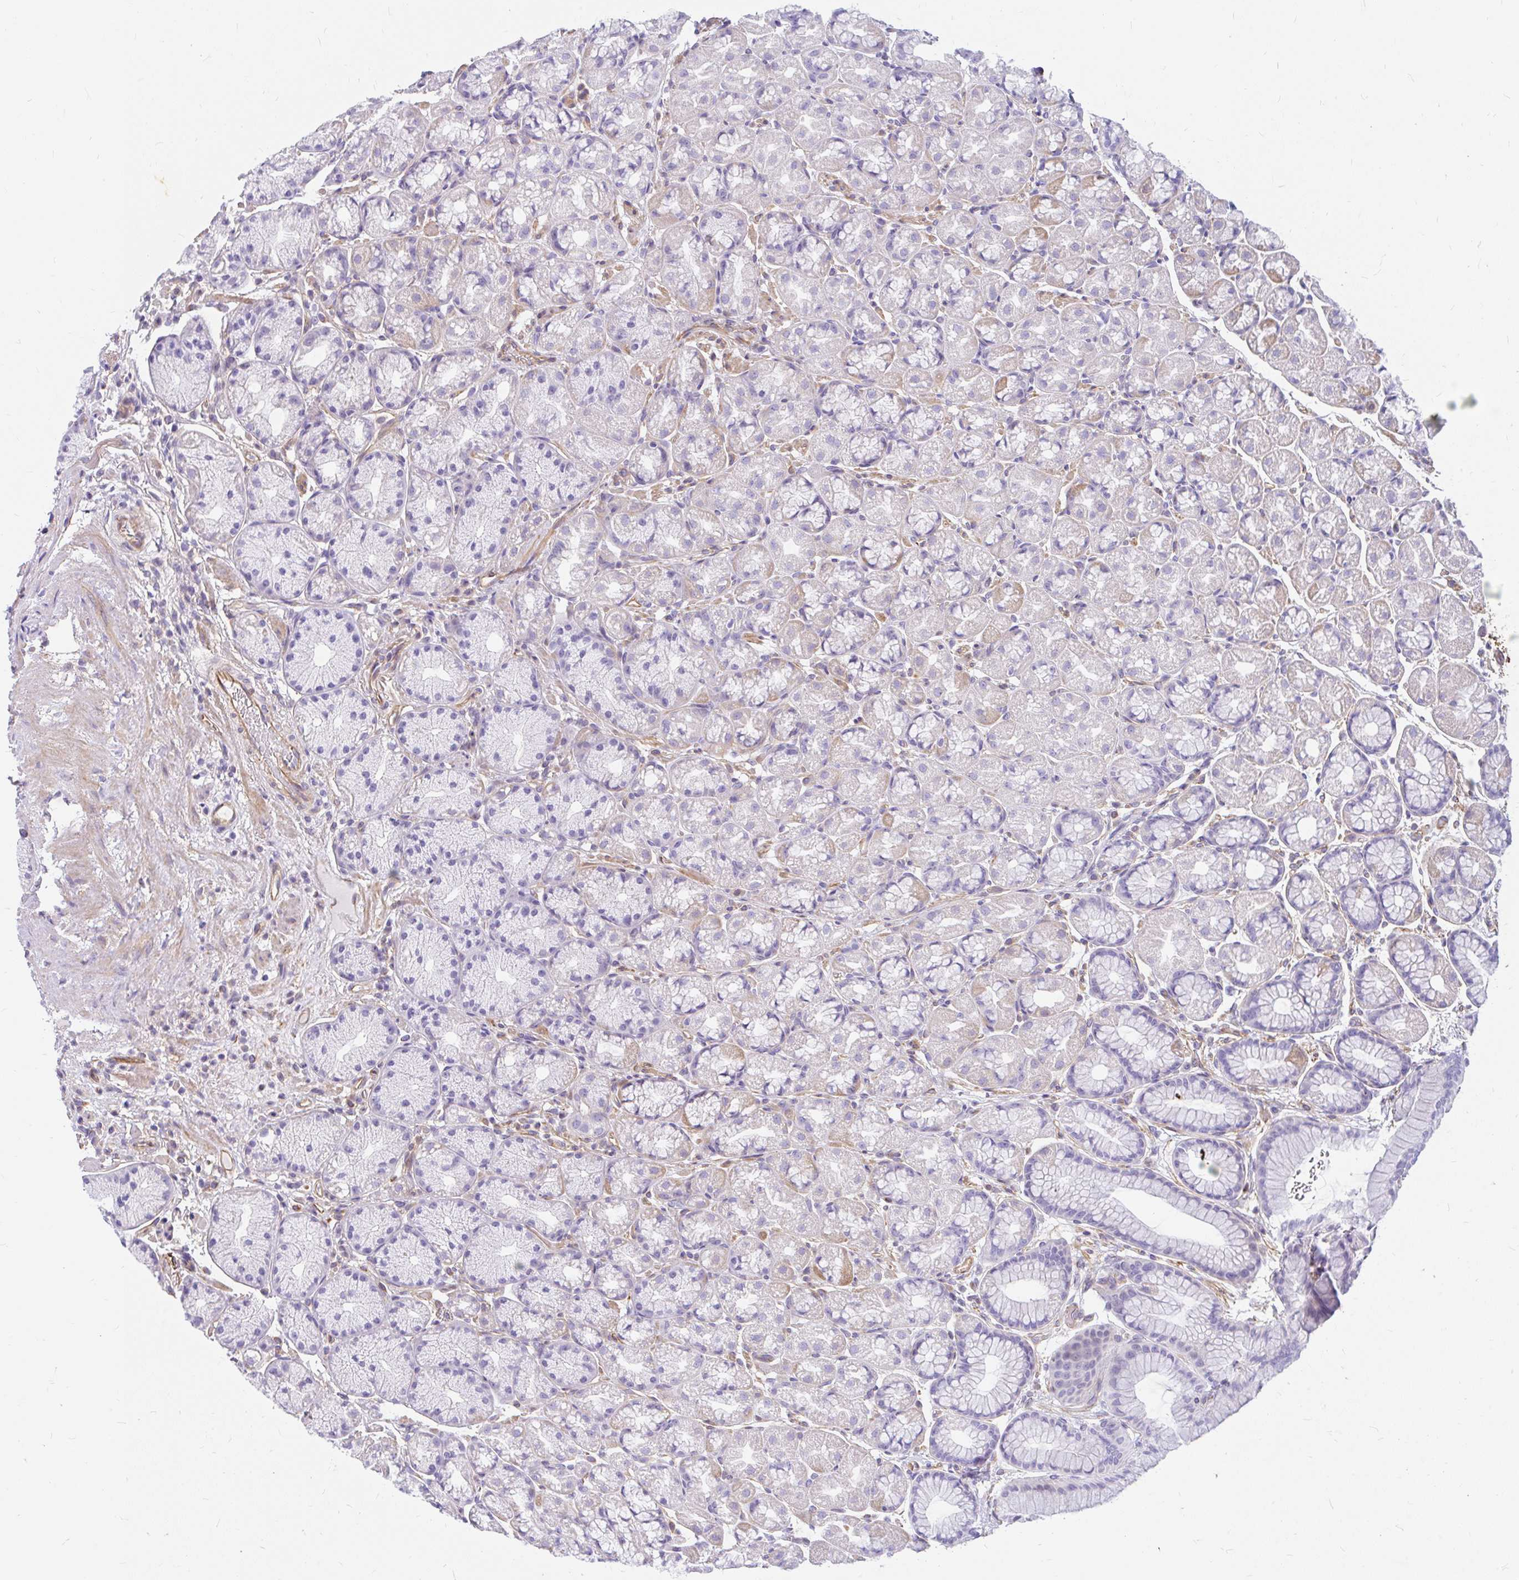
{"staining": {"intensity": "negative", "quantity": "none", "location": "none"}, "tissue": "stomach", "cell_type": "Glandular cells", "image_type": "normal", "snomed": [{"axis": "morphology", "description": "Normal tissue, NOS"}, {"axis": "topography", "description": "Stomach, lower"}], "caption": "IHC histopathology image of benign stomach: human stomach stained with DAB (3,3'-diaminobenzidine) shows no significant protein staining in glandular cells.", "gene": "FAM83C", "patient": {"sex": "male", "age": 67}}